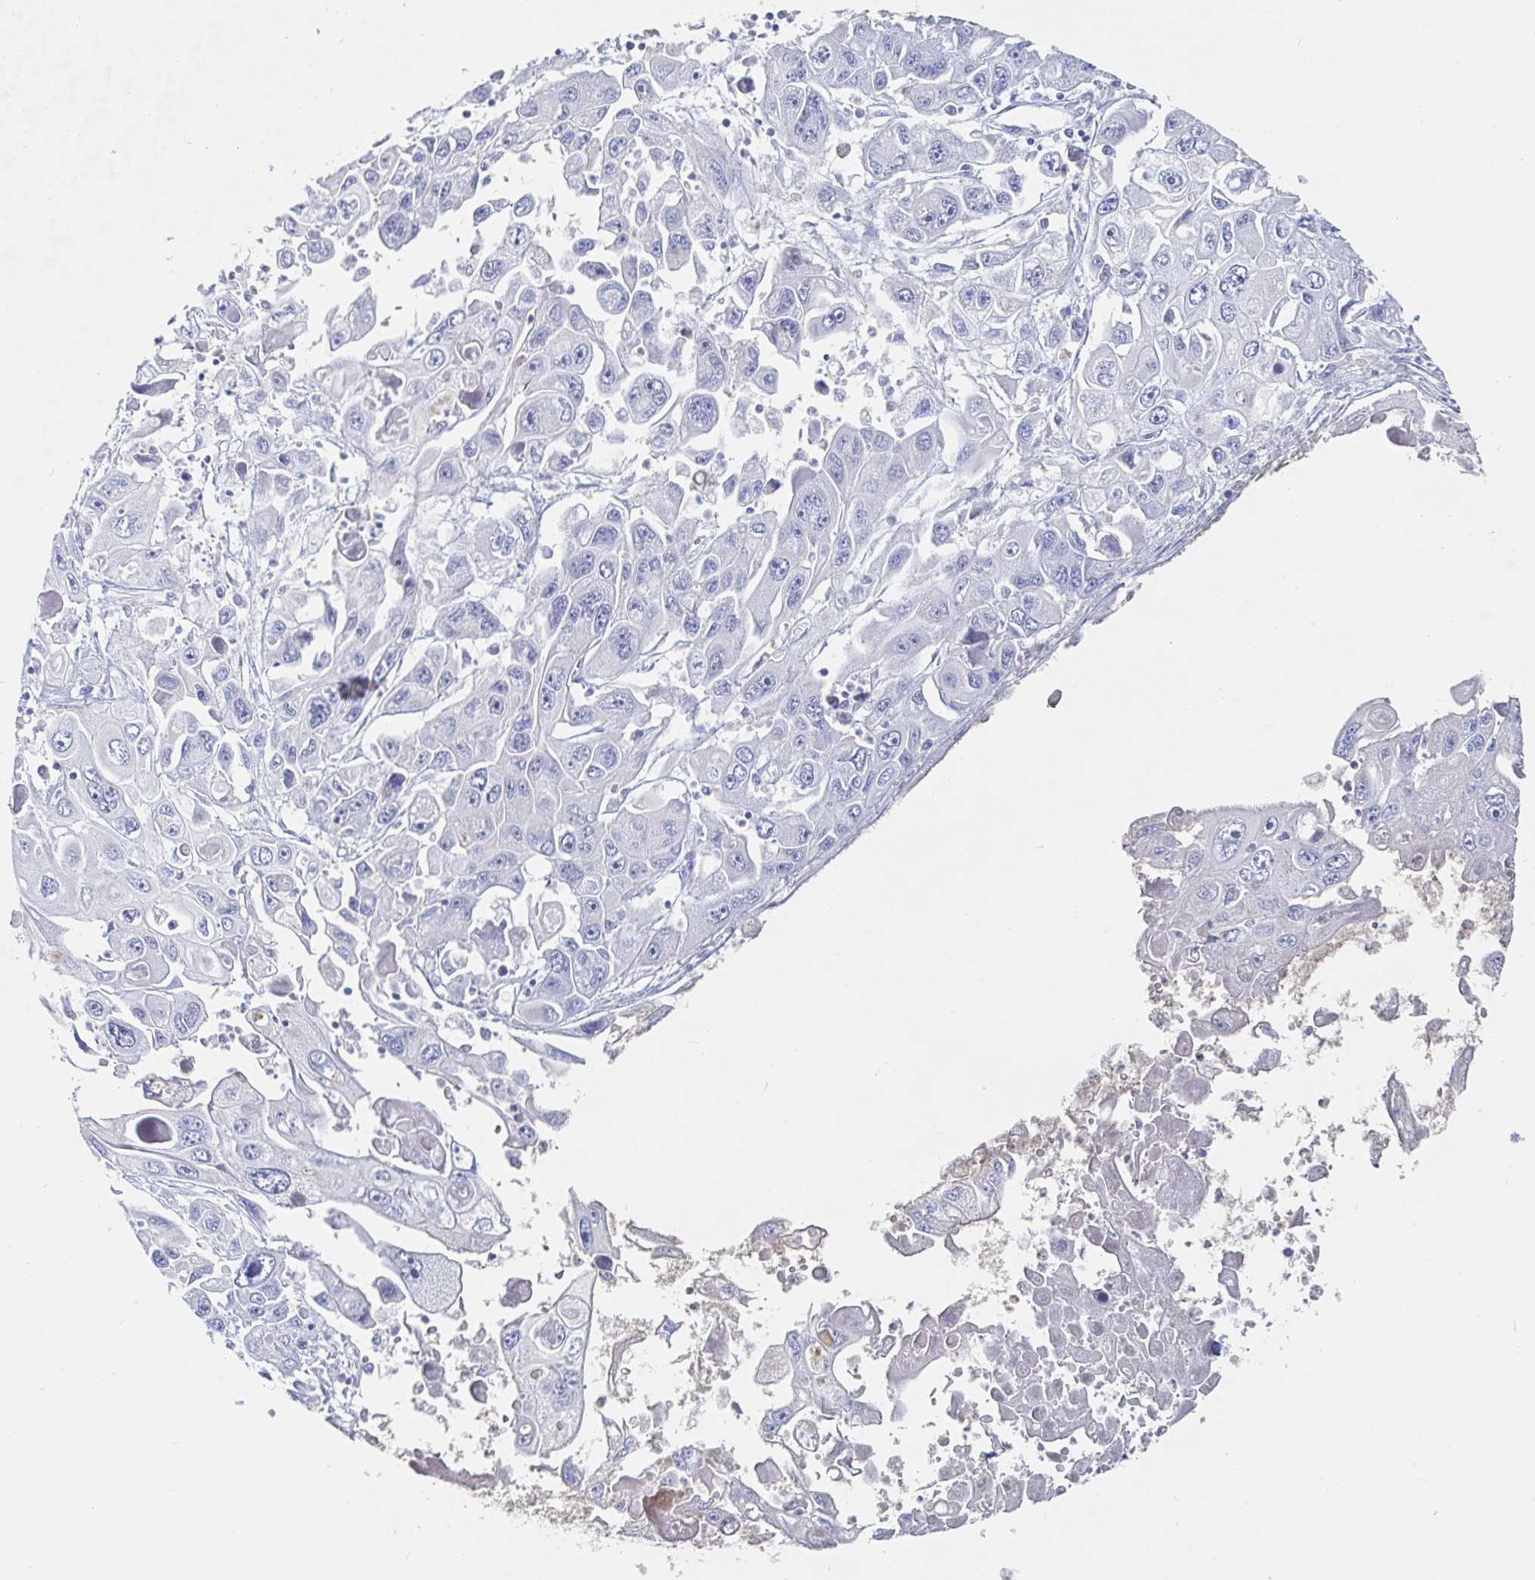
{"staining": {"intensity": "negative", "quantity": "none", "location": "none"}, "tissue": "pancreatic cancer", "cell_type": "Tumor cells", "image_type": "cancer", "snomed": [{"axis": "morphology", "description": "Adenocarcinoma, NOS"}, {"axis": "topography", "description": "Pancreas"}], "caption": "Immunohistochemistry (IHC) histopathology image of neoplastic tissue: pancreatic cancer (adenocarcinoma) stained with DAB displays no significant protein expression in tumor cells.", "gene": "ZNF430", "patient": {"sex": "male", "age": 70}}